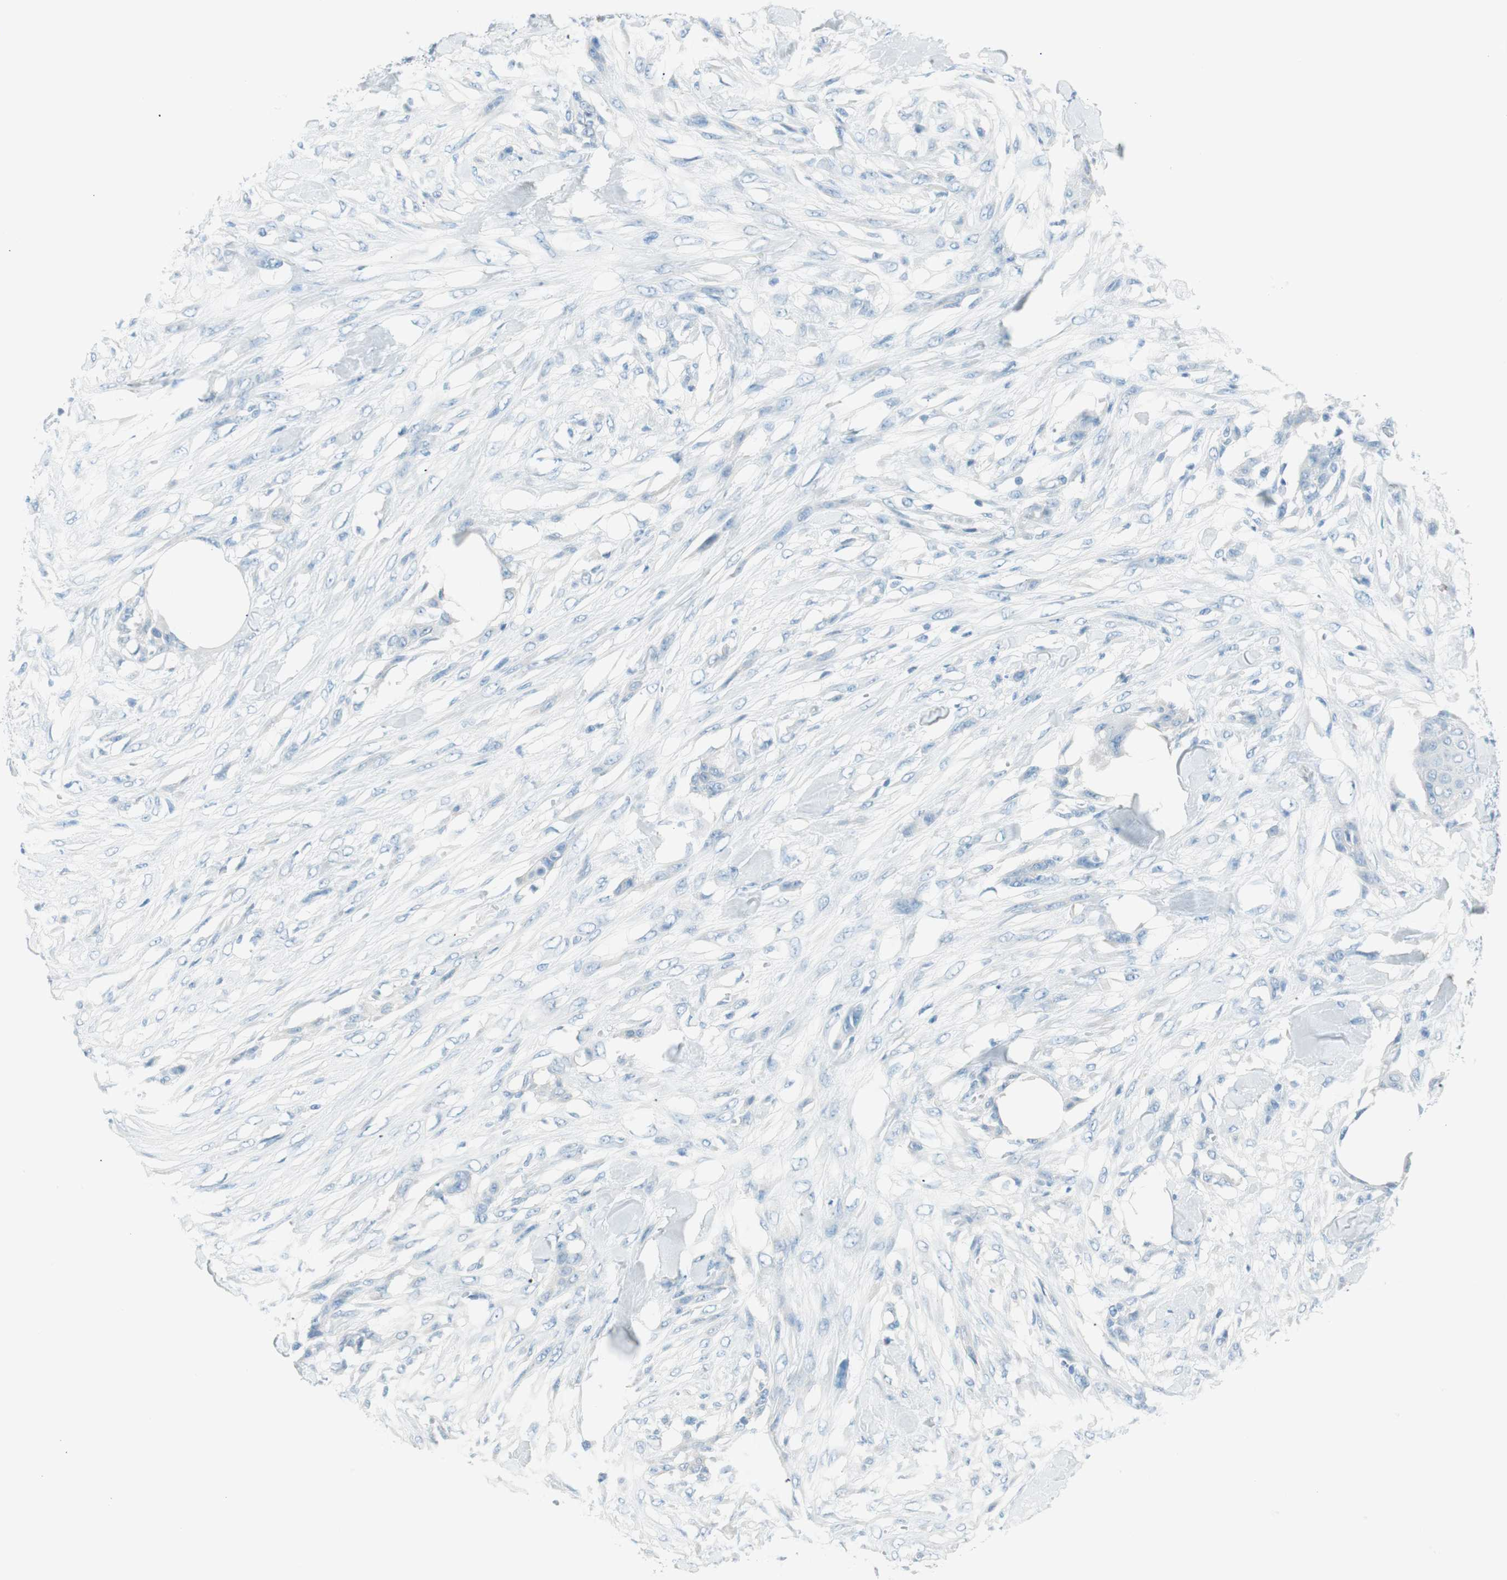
{"staining": {"intensity": "negative", "quantity": "none", "location": "none"}, "tissue": "skin cancer", "cell_type": "Tumor cells", "image_type": "cancer", "snomed": [{"axis": "morphology", "description": "Squamous cell carcinoma, NOS"}, {"axis": "topography", "description": "Skin"}], "caption": "IHC micrograph of neoplastic tissue: squamous cell carcinoma (skin) stained with DAB shows no significant protein staining in tumor cells. (DAB IHC, high magnification).", "gene": "TNFRSF13C", "patient": {"sex": "female", "age": 59}}